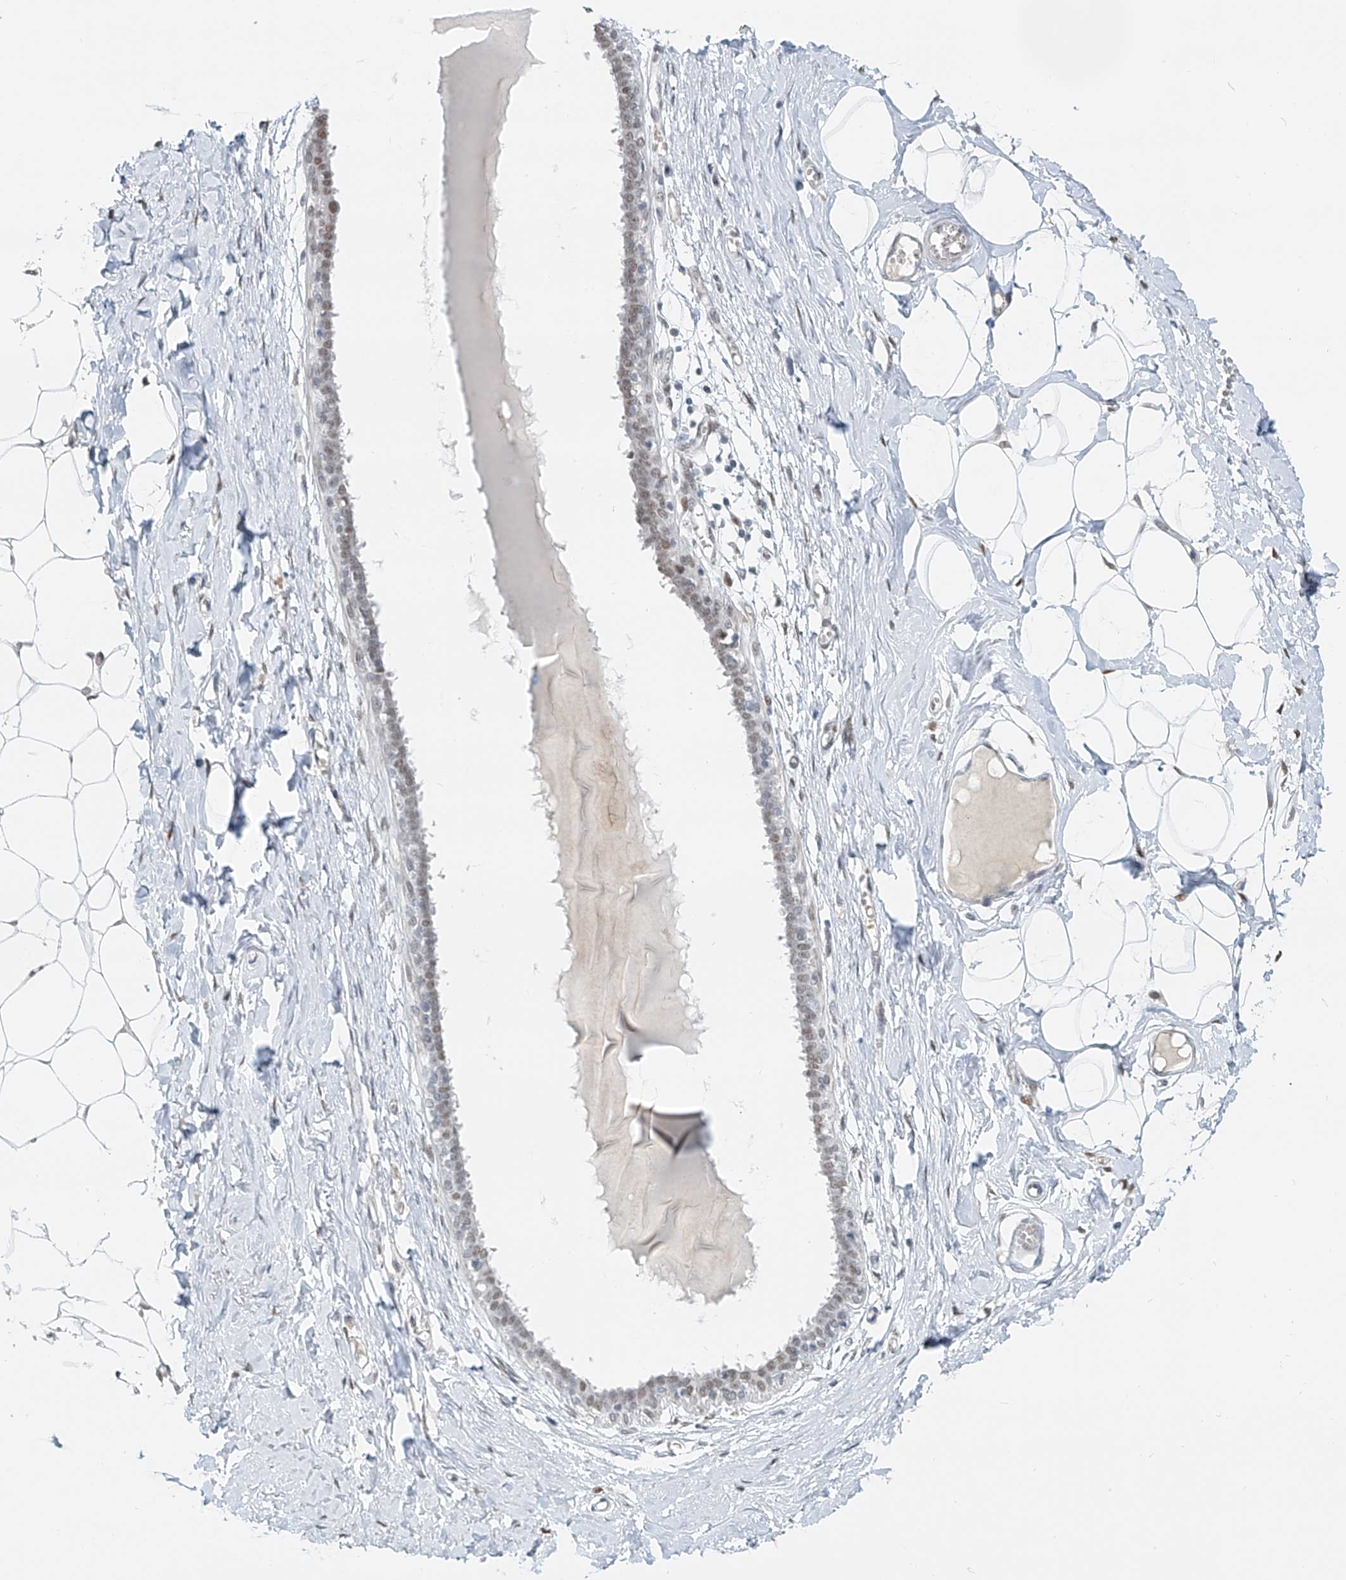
{"staining": {"intensity": "weak", "quantity": "<25%", "location": "nuclear"}, "tissue": "breast", "cell_type": "Adipocytes", "image_type": "normal", "snomed": [{"axis": "morphology", "description": "Normal tissue, NOS"}, {"axis": "topography", "description": "Breast"}], "caption": "Immunohistochemical staining of normal breast exhibits no significant expression in adipocytes.", "gene": "SASH1", "patient": {"sex": "female", "age": 27}}